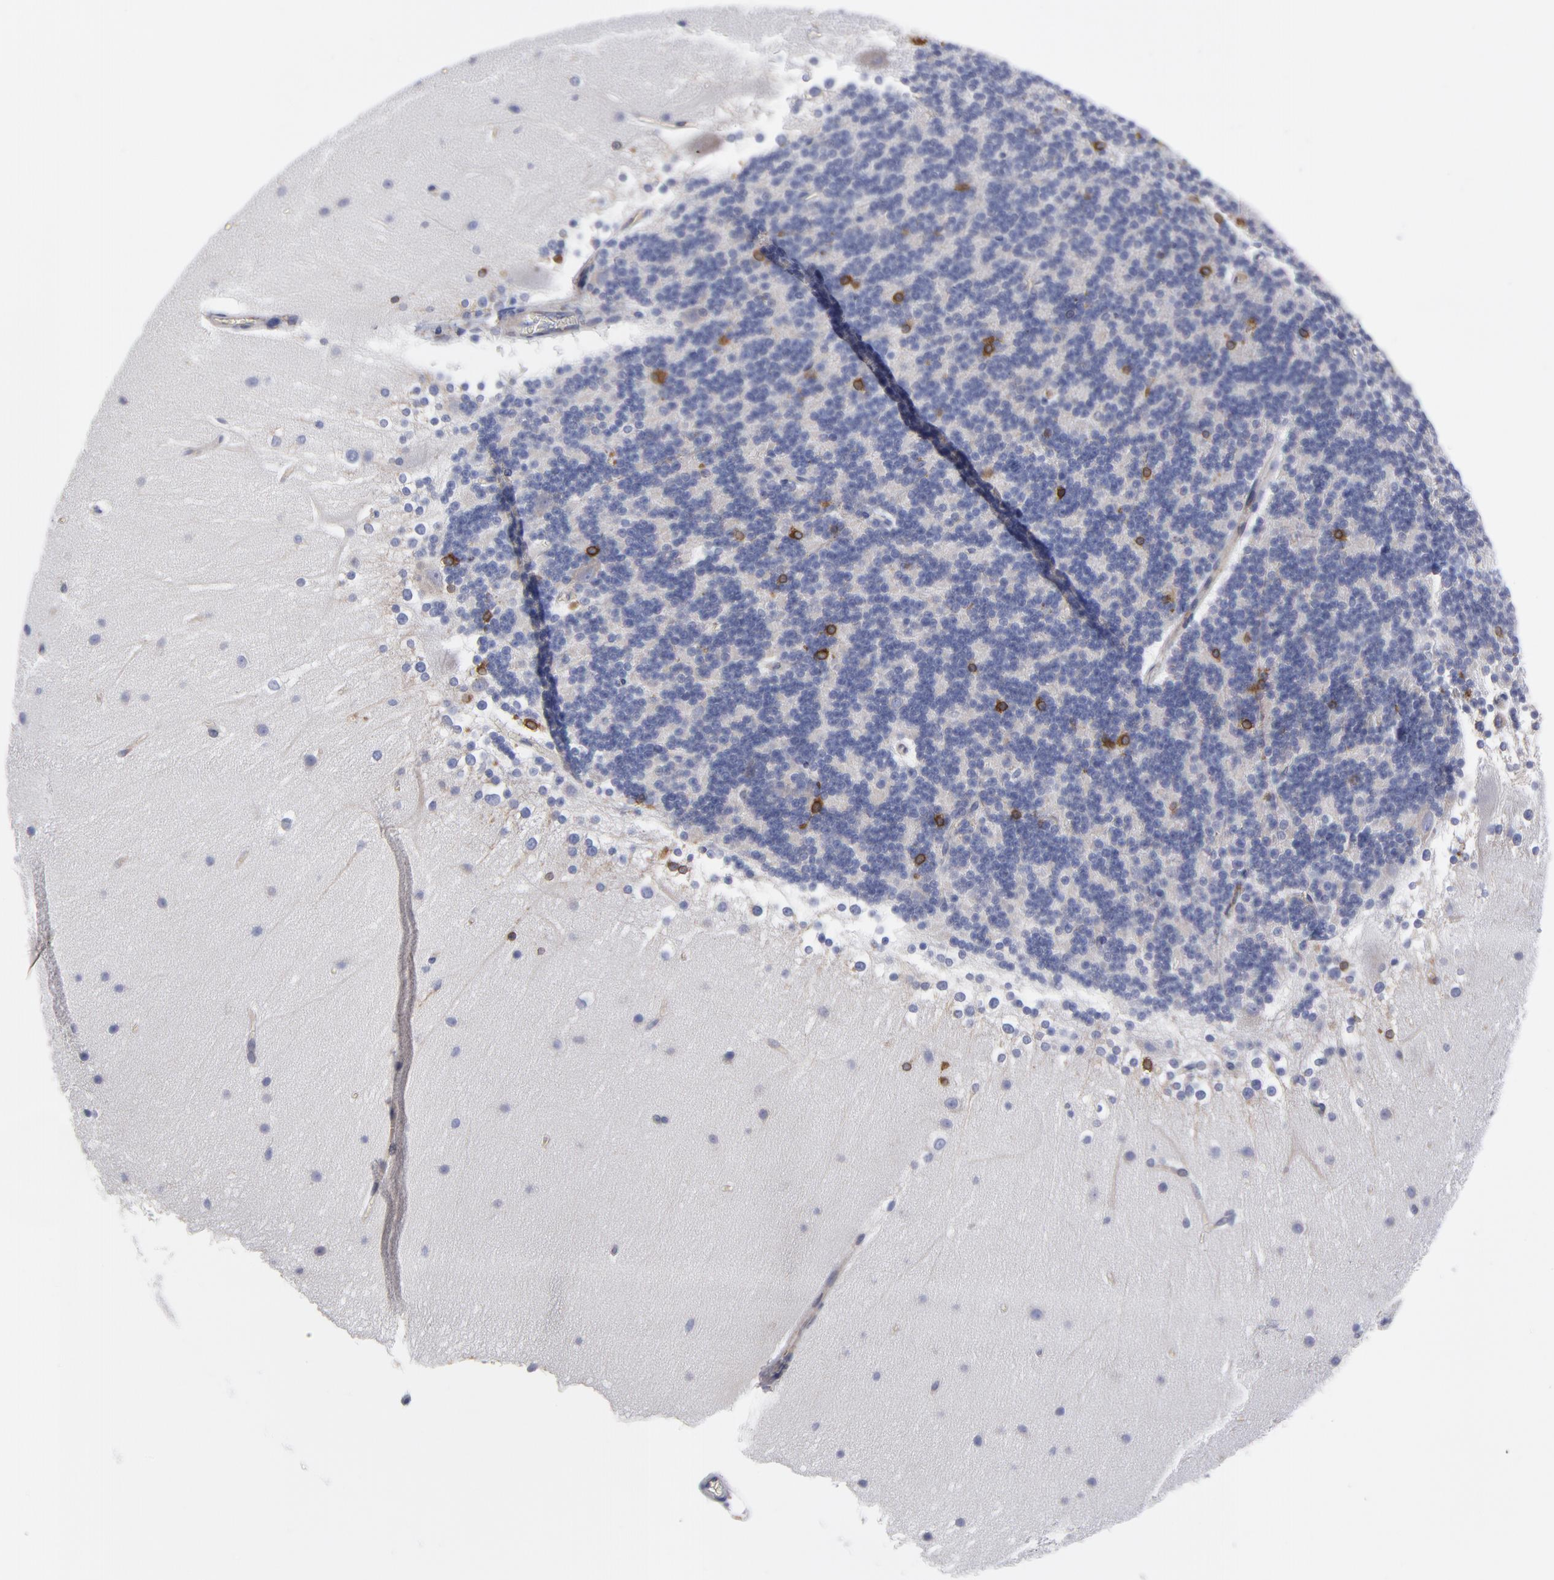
{"staining": {"intensity": "strong", "quantity": "<25%", "location": "cytoplasmic/membranous"}, "tissue": "cerebellum", "cell_type": "Cells in granular layer", "image_type": "normal", "snomed": [{"axis": "morphology", "description": "Normal tissue, NOS"}, {"axis": "topography", "description": "Cerebellum"}], "caption": "Cerebellum stained for a protein shows strong cytoplasmic/membranous positivity in cells in granular layer. The staining is performed using DAB brown chromogen to label protein expression. The nuclei are counter-stained blue using hematoxylin.", "gene": "MOSPD2", "patient": {"sex": "female", "age": 19}}